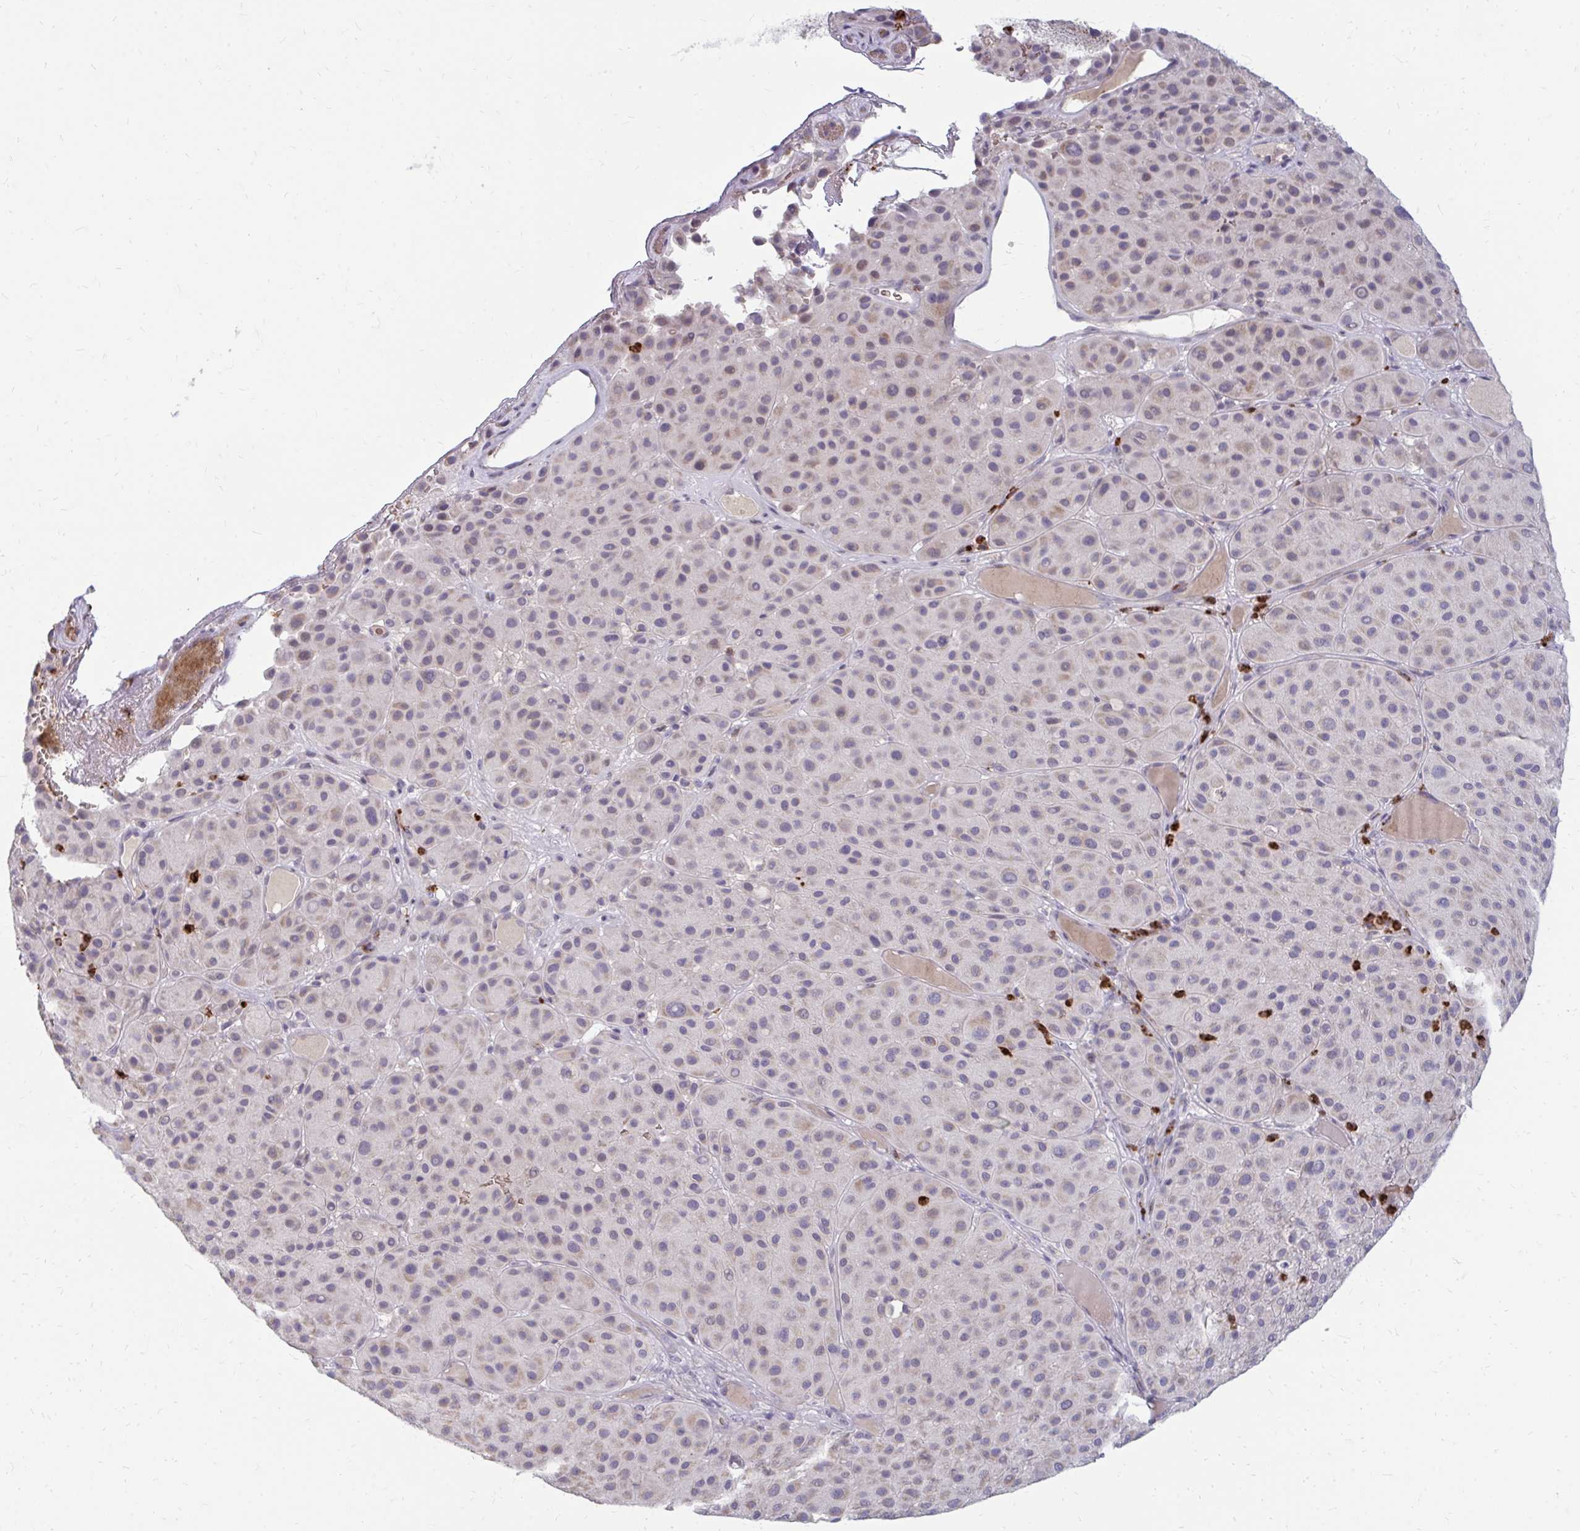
{"staining": {"intensity": "negative", "quantity": "none", "location": "none"}, "tissue": "melanoma", "cell_type": "Tumor cells", "image_type": "cancer", "snomed": [{"axis": "morphology", "description": "Malignant melanoma, Metastatic site"}, {"axis": "topography", "description": "Smooth muscle"}], "caption": "This is a photomicrograph of immunohistochemistry (IHC) staining of melanoma, which shows no positivity in tumor cells. (DAB (3,3'-diaminobenzidine) immunohistochemistry (IHC) visualized using brightfield microscopy, high magnification).", "gene": "RAB33A", "patient": {"sex": "male", "age": 41}}